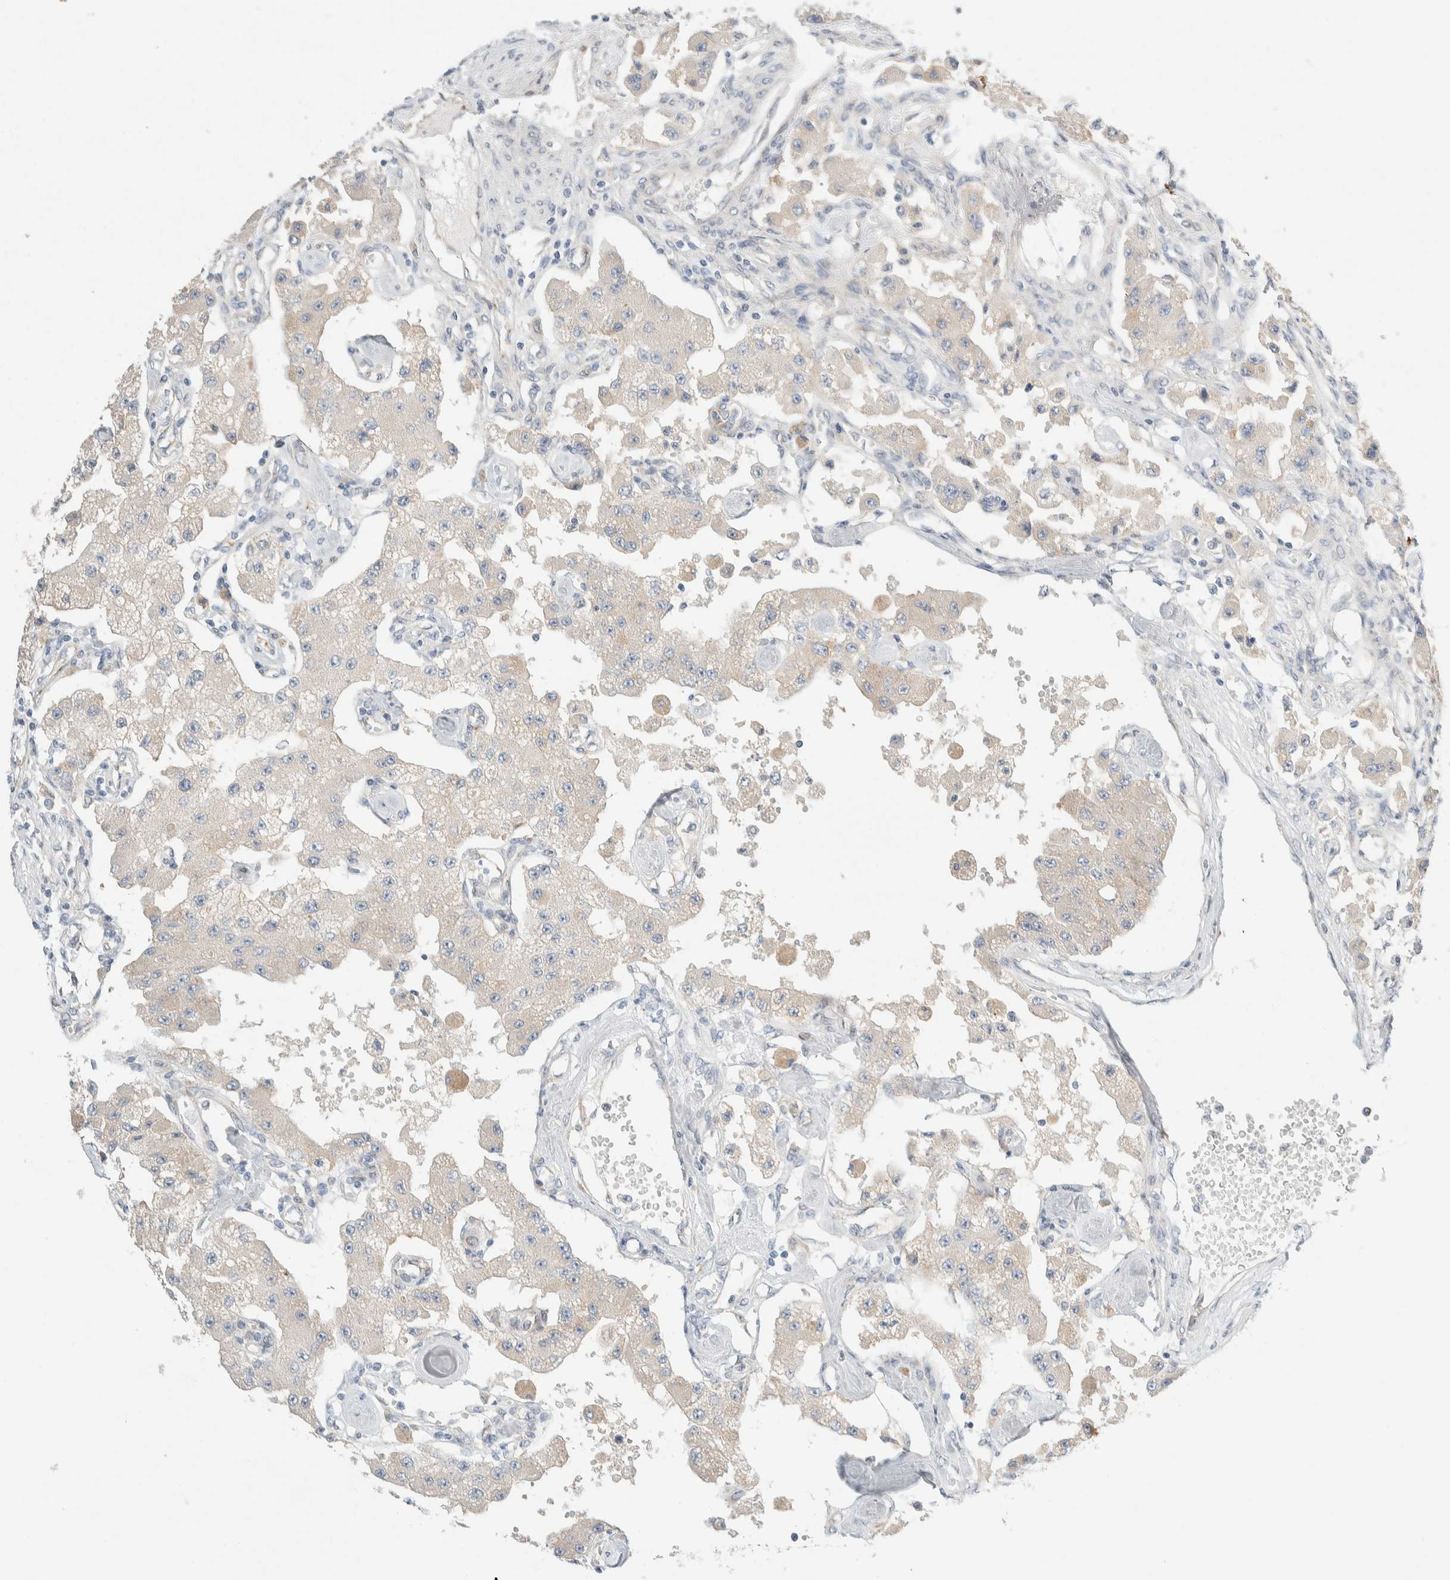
{"staining": {"intensity": "negative", "quantity": "none", "location": "none"}, "tissue": "carcinoid", "cell_type": "Tumor cells", "image_type": "cancer", "snomed": [{"axis": "morphology", "description": "Carcinoid, malignant, NOS"}, {"axis": "topography", "description": "Pancreas"}], "caption": "Immunohistochemical staining of malignant carcinoid demonstrates no significant positivity in tumor cells.", "gene": "TMEM184B", "patient": {"sex": "male", "age": 41}}